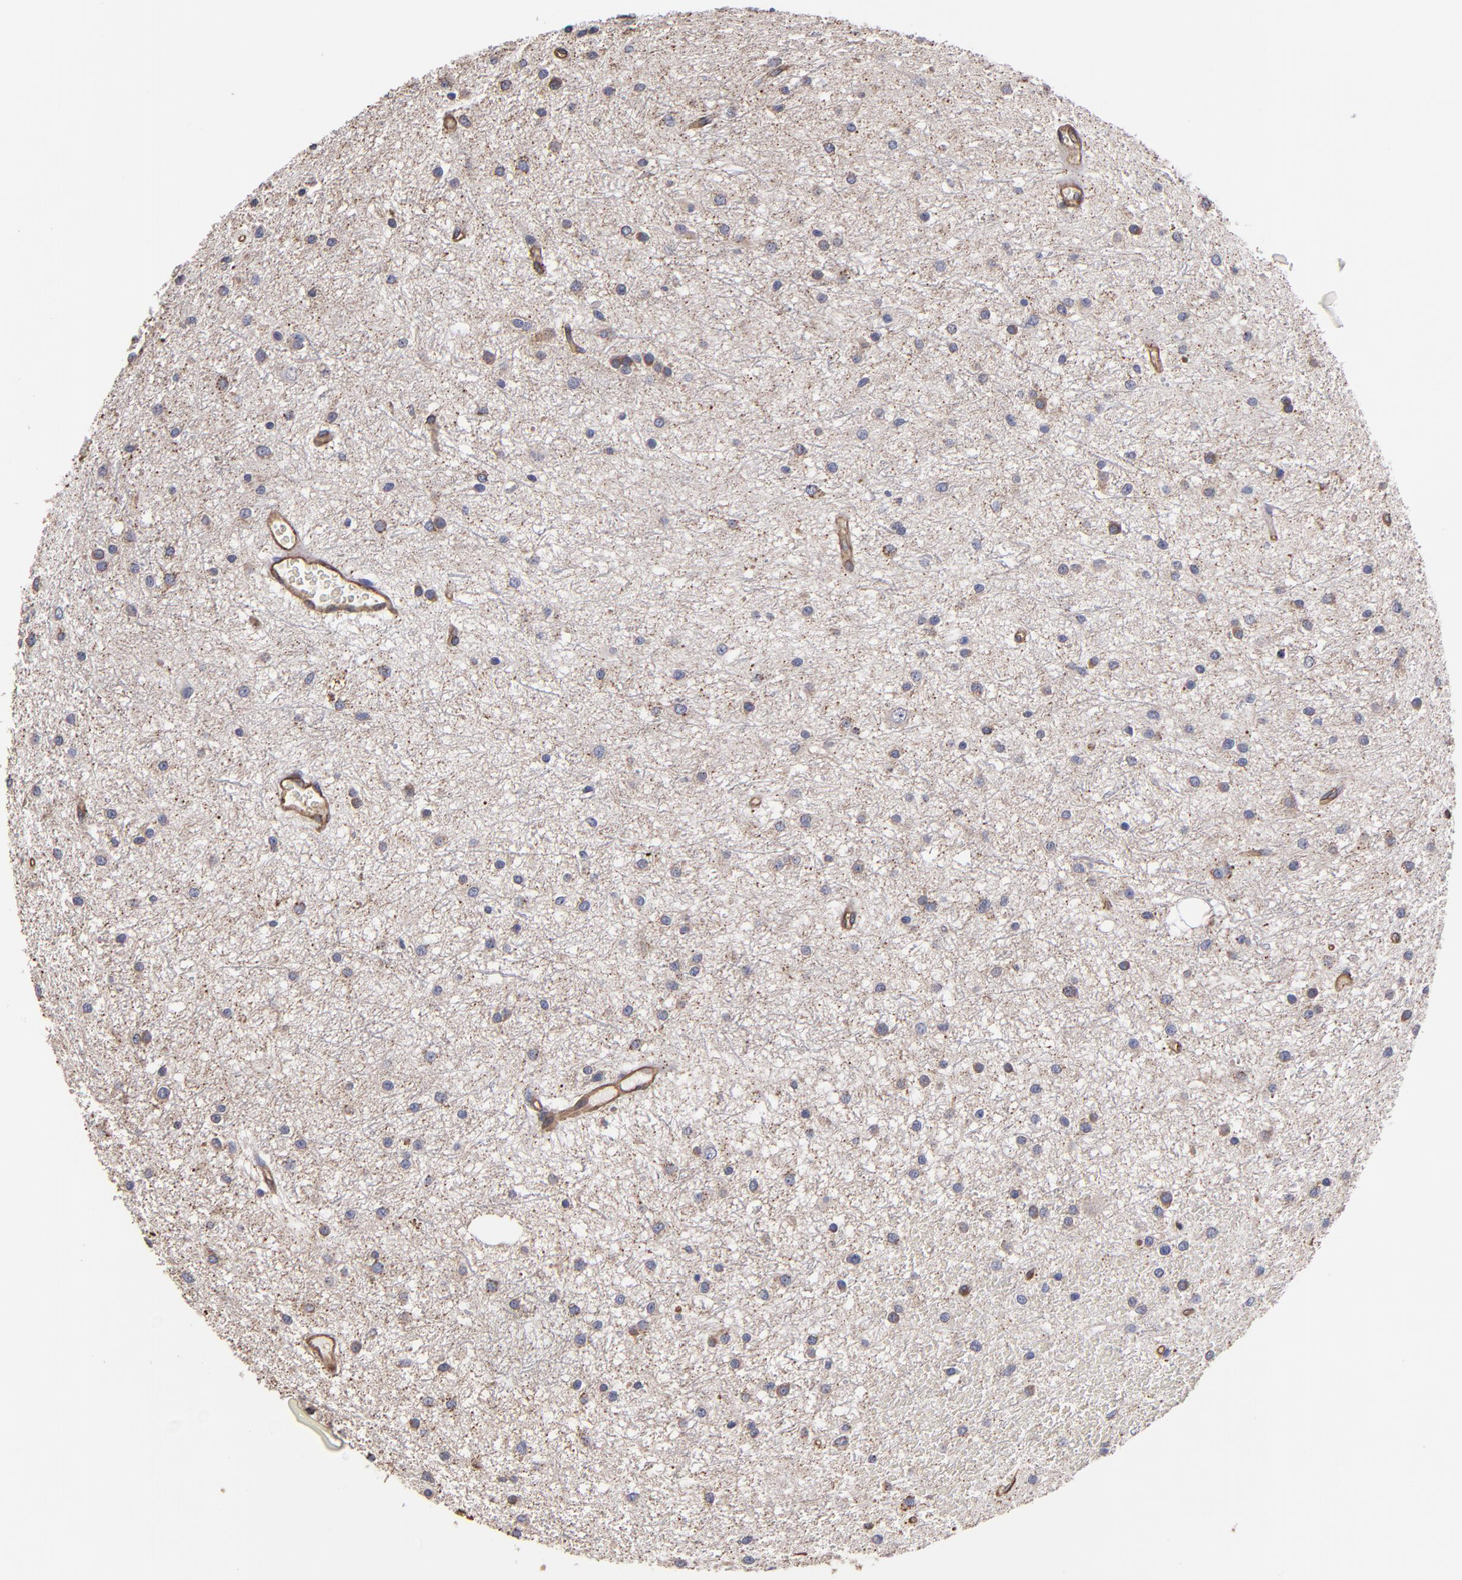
{"staining": {"intensity": "moderate", "quantity": "25%-75%", "location": "cytoplasmic/membranous"}, "tissue": "glioma", "cell_type": "Tumor cells", "image_type": "cancer", "snomed": [{"axis": "morphology", "description": "Glioma, malignant, Low grade"}, {"axis": "topography", "description": "Brain"}], "caption": "Glioma was stained to show a protein in brown. There is medium levels of moderate cytoplasmic/membranous staining in about 25%-75% of tumor cells. The protein of interest is stained brown, and the nuclei are stained in blue (DAB (3,3'-diaminobenzidine) IHC with brightfield microscopy, high magnification).", "gene": "ESYT2", "patient": {"sex": "female", "age": 36}}